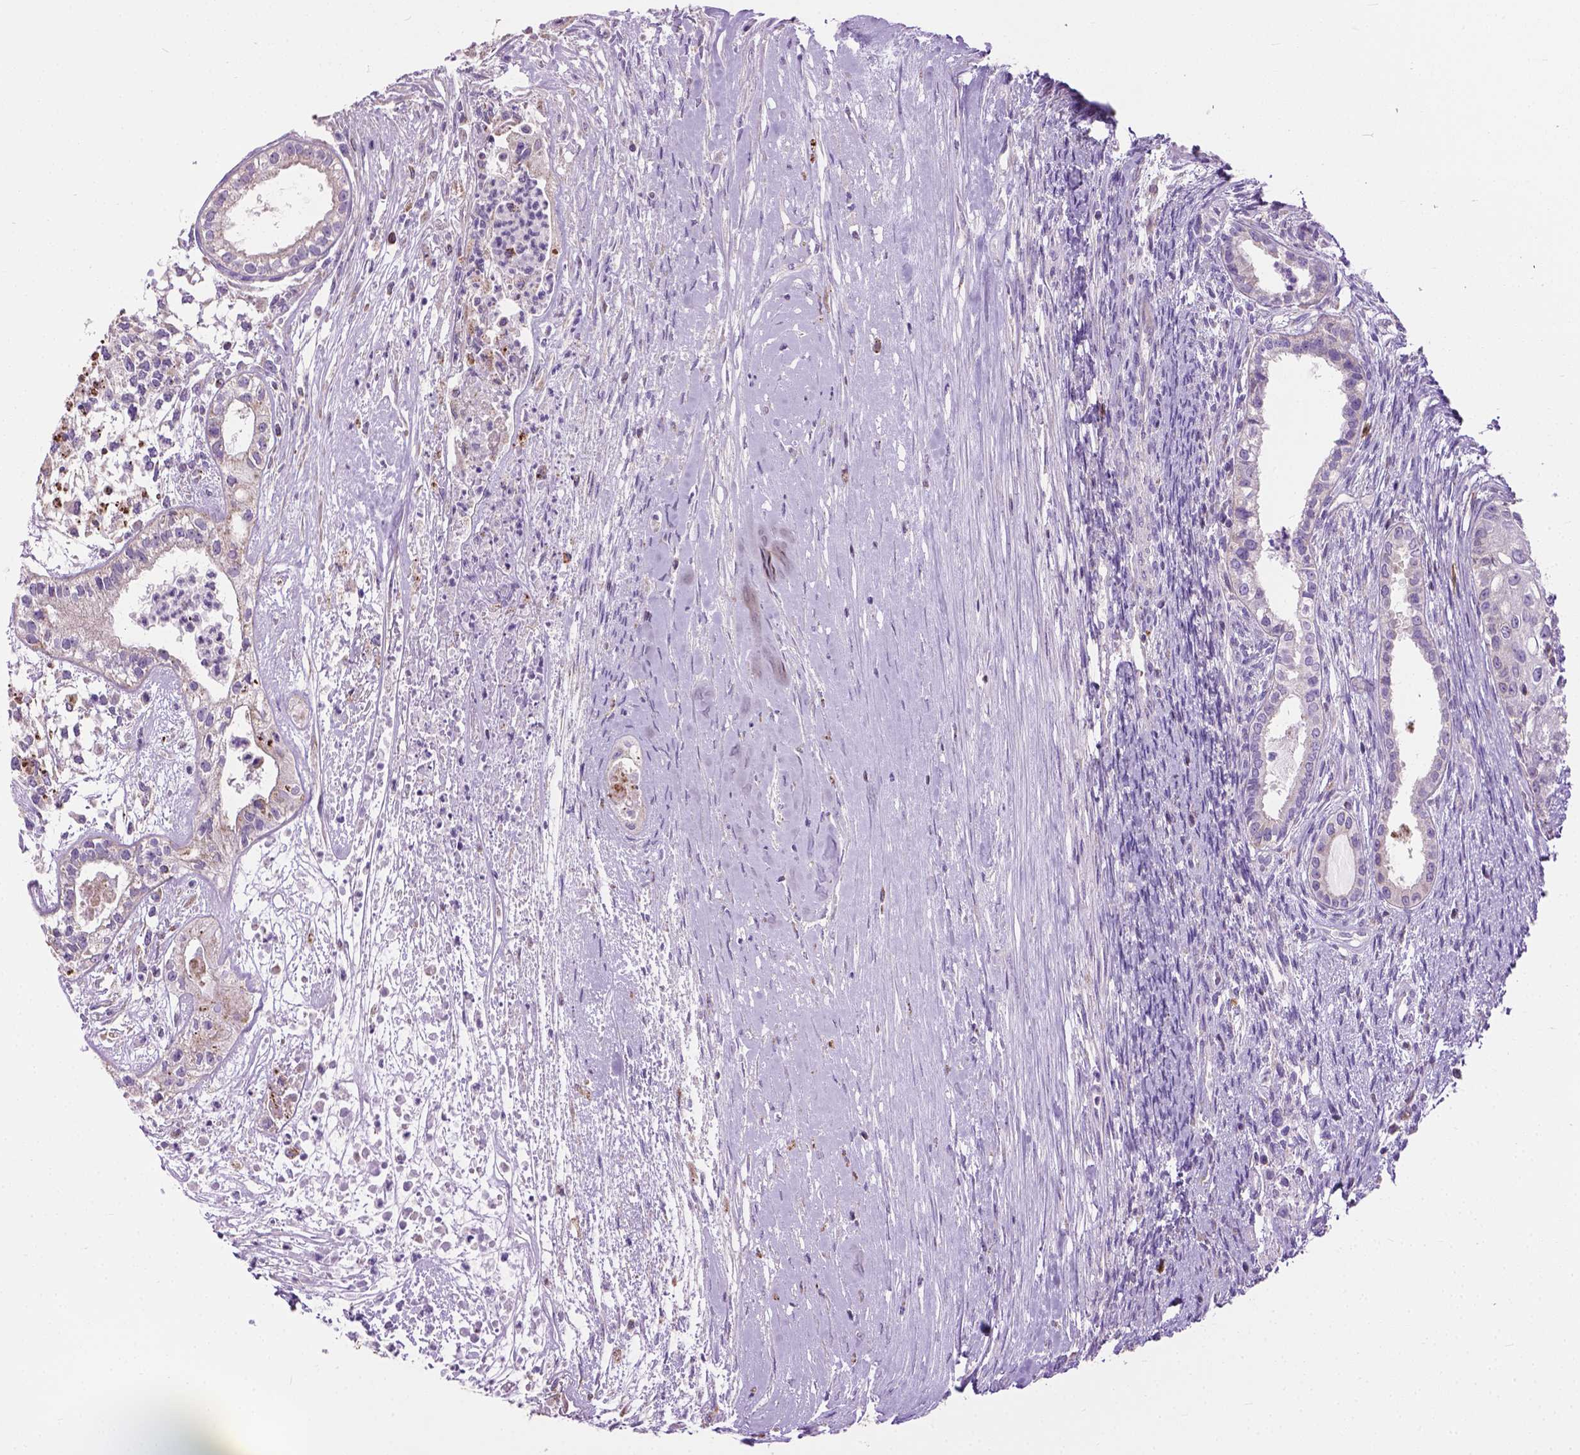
{"staining": {"intensity": "negative", "quantity": "none", "location": "none"}, "tissue": "testis cancer", "cell_type": "Tumor cells", "image_type": "cancer", "snomed": [{"axis": "morphology", "description": "Carcinoma, Embryonal, NOS"}, {"axis": "topography", "description": "Testis"}], "caption": "IHC of embryonal carcinoma (testis) displays no staining in tumor cells. (DAB (3,3'-diaminobenzidine) immunohistochemistry (IHC) visualized using brightfield microscopy, high magnification).", "gene": "VDAC1", "patient": {"sex": "male", "age": 37}}